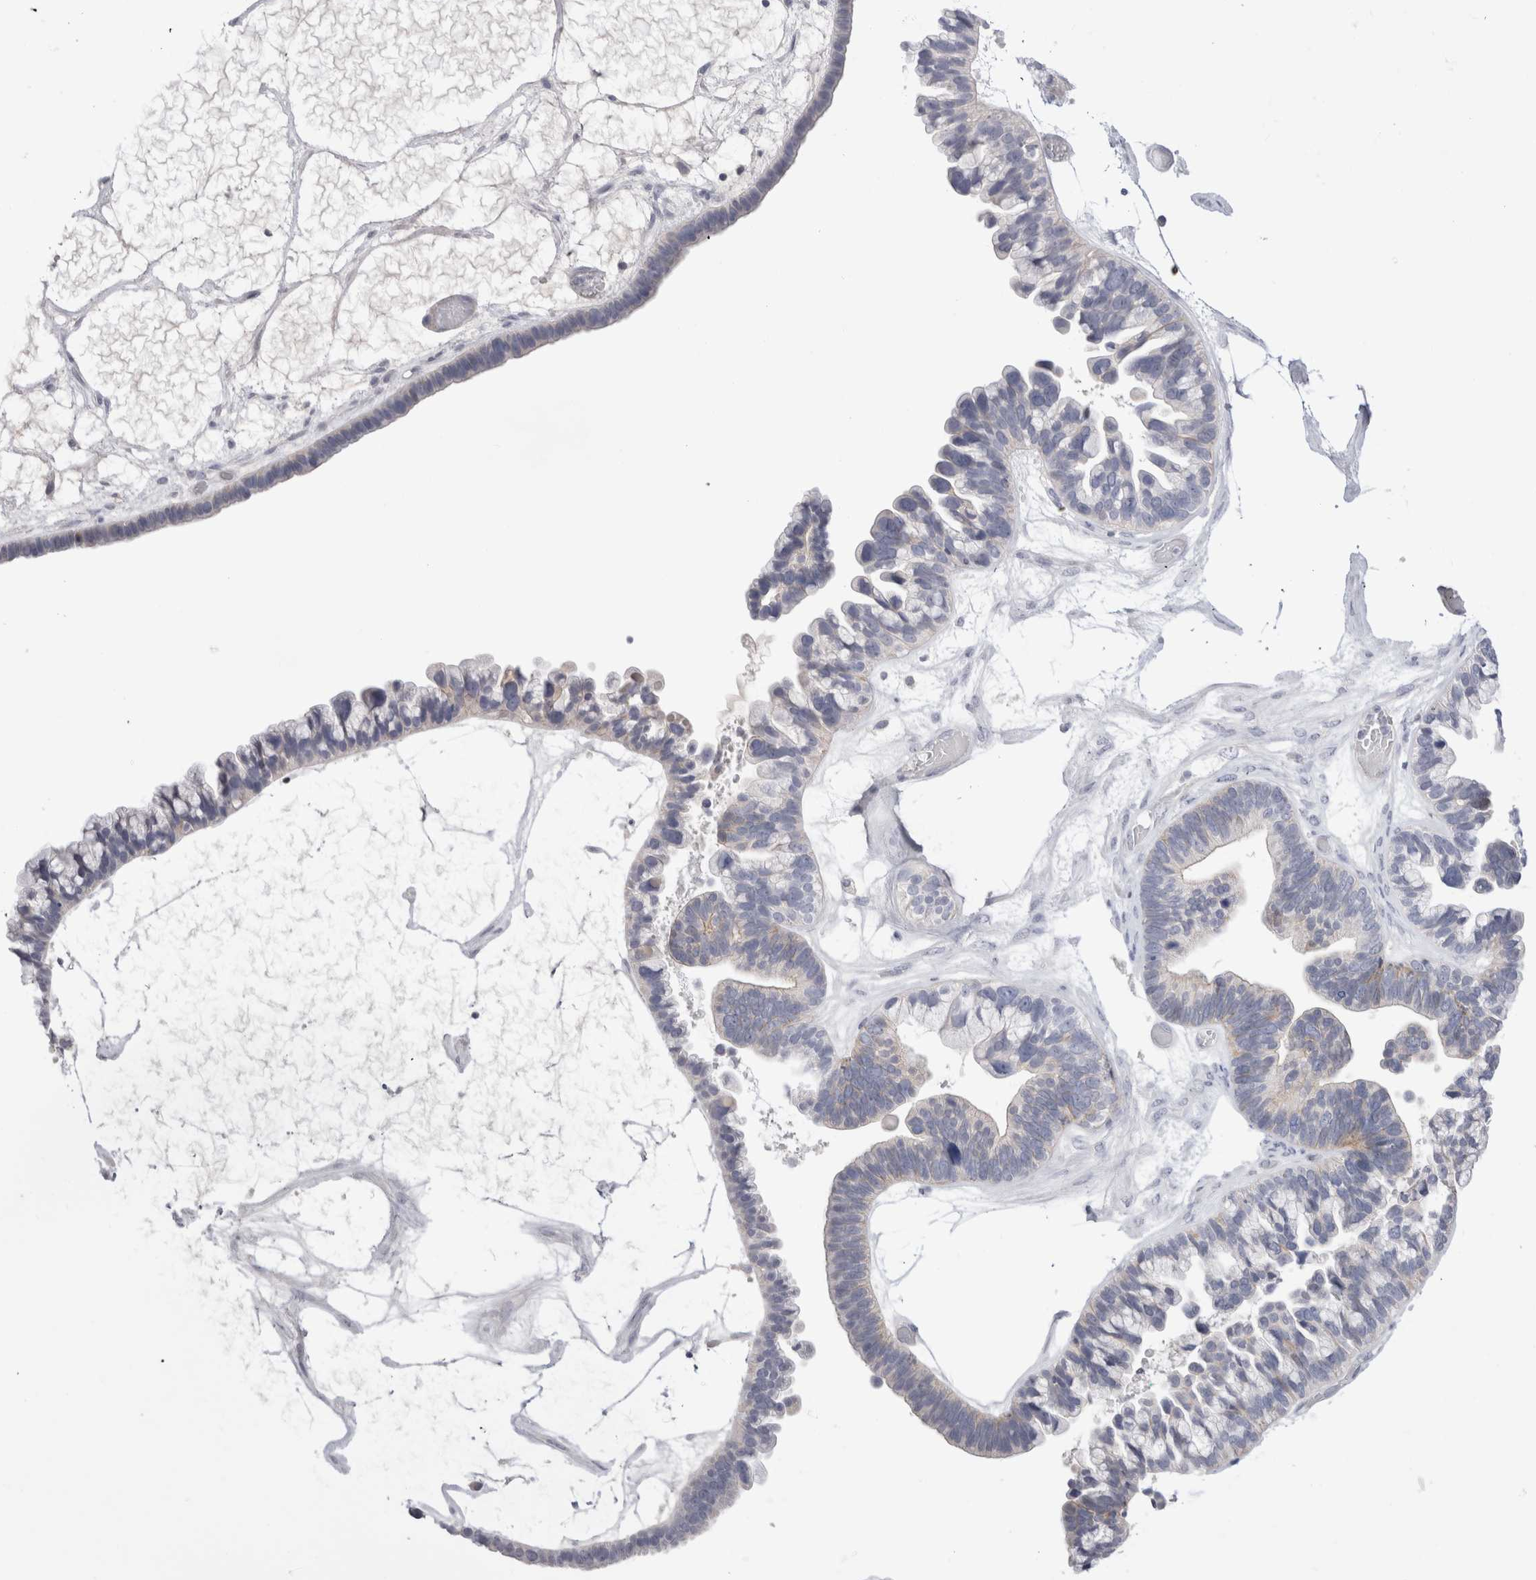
{"staining": {"intensity": "weak", "quantity": "<25%", "location": "cytoplasmic/membranous"}, "tissue": "ovarian cancer", "cell_type": "Tumor cells", "image_type": "cancer", "snomed": [{"axis": "morphology", "description": "Cystadenocarcinoma, serous, NOS"}, {"axis": "topography", "description": "Ovary"}], "caption": "The image displays no staining of tumor cells in serous cystadenocarcinoma (ovarian).", "gene": "SPINK2", "patient": {"sex": "female", "age": 56}}